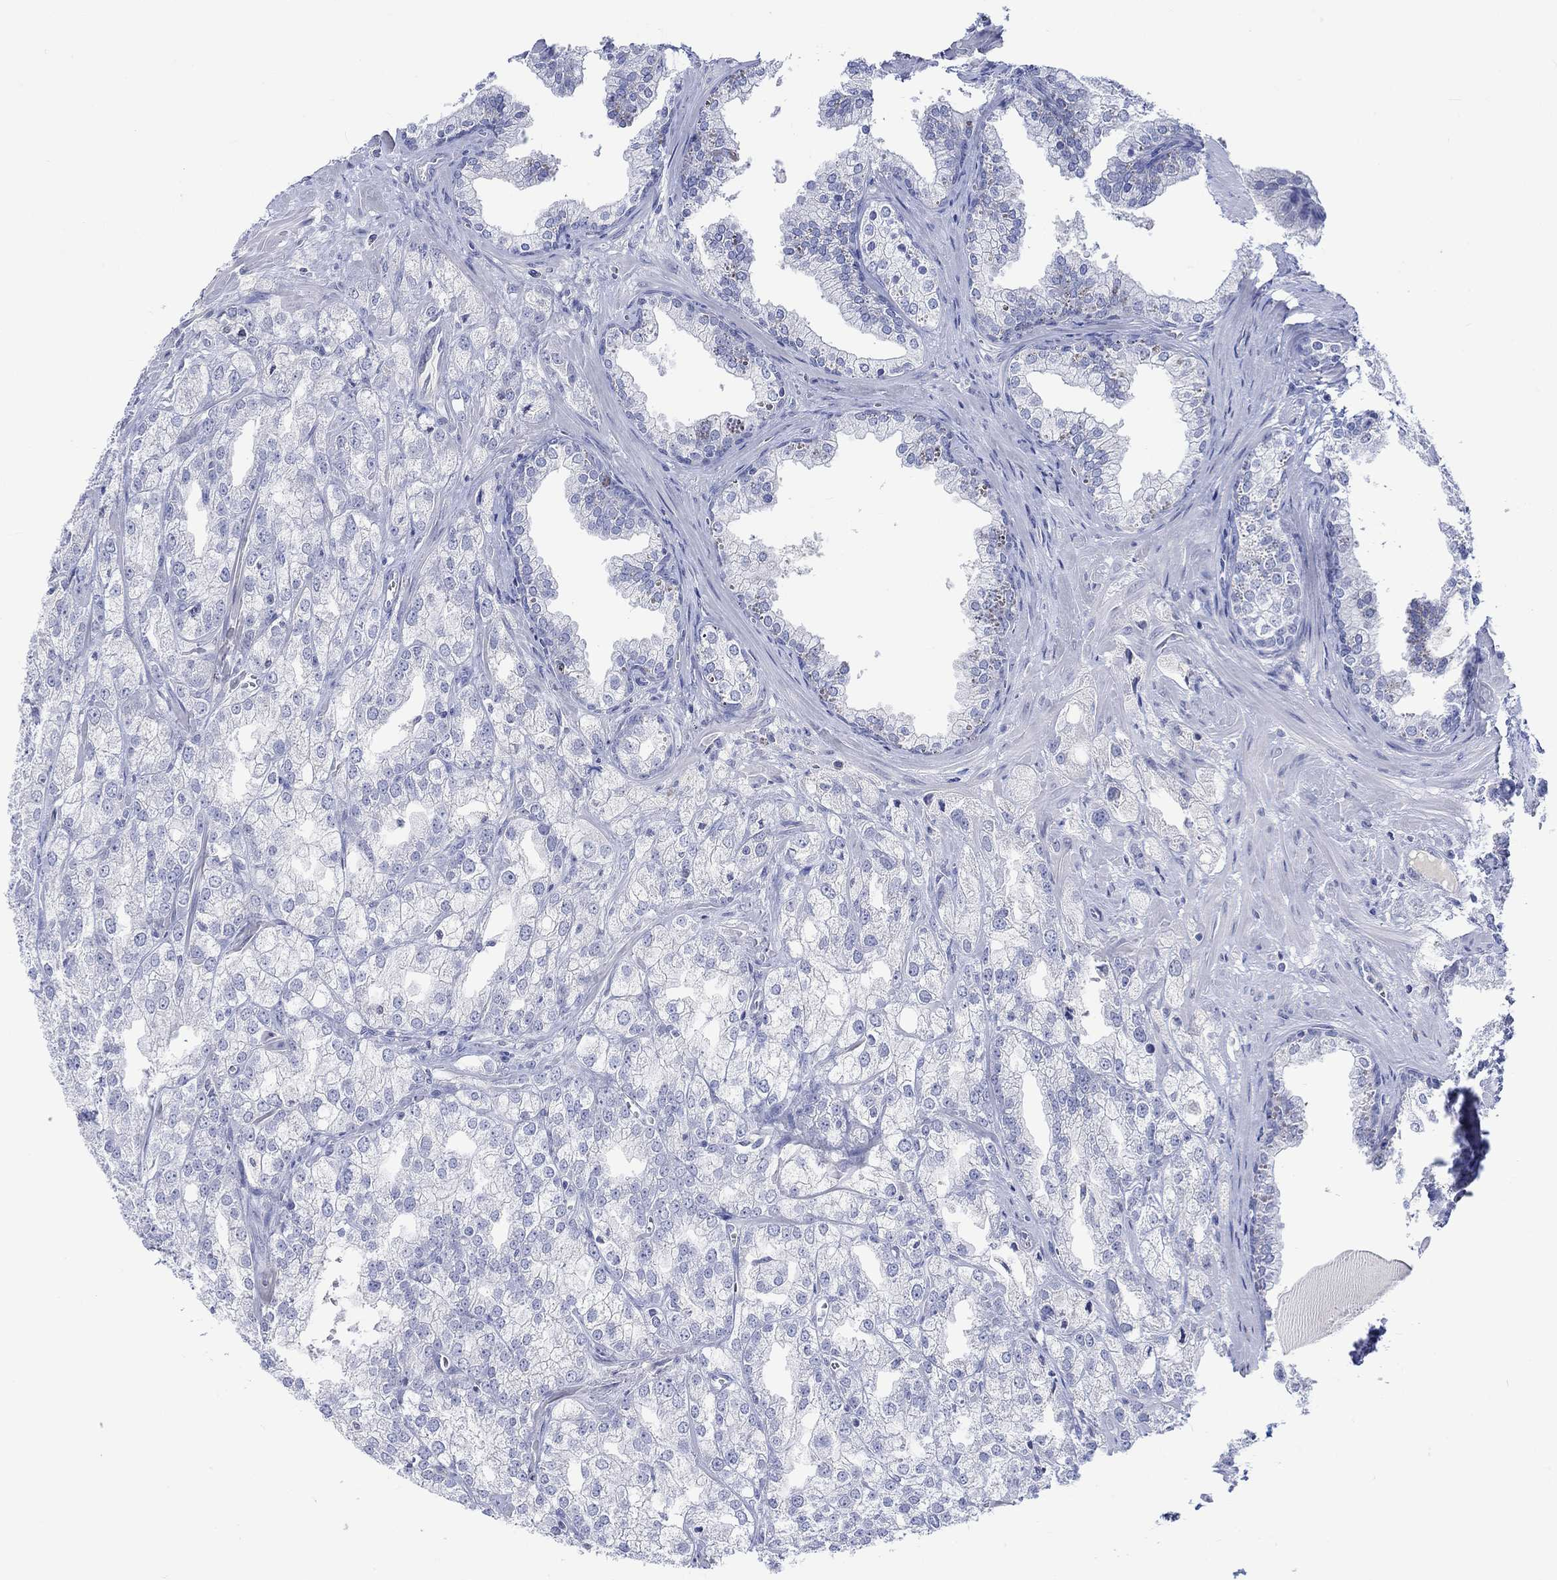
{"staining": {"intensity": "negative", "quantity": "none", "location": "none"}, "tissue": "prostate cancer", "cell_type": "Tumor cells", "image_type": "cancer", "snomed": [{"axis": "morphology", "description": "Adenocarcinoma, NOS"}, {"axis": "topography", "description": "Prostate"}], "caption": "DAB immunohistochemical staining of human prostate cancer shows no significant expression in tumor cells. (DAB immunohistochemistry, high magnification).", "gene": "TOMM20L", "patient": {"sex": "male", "age": 70}}